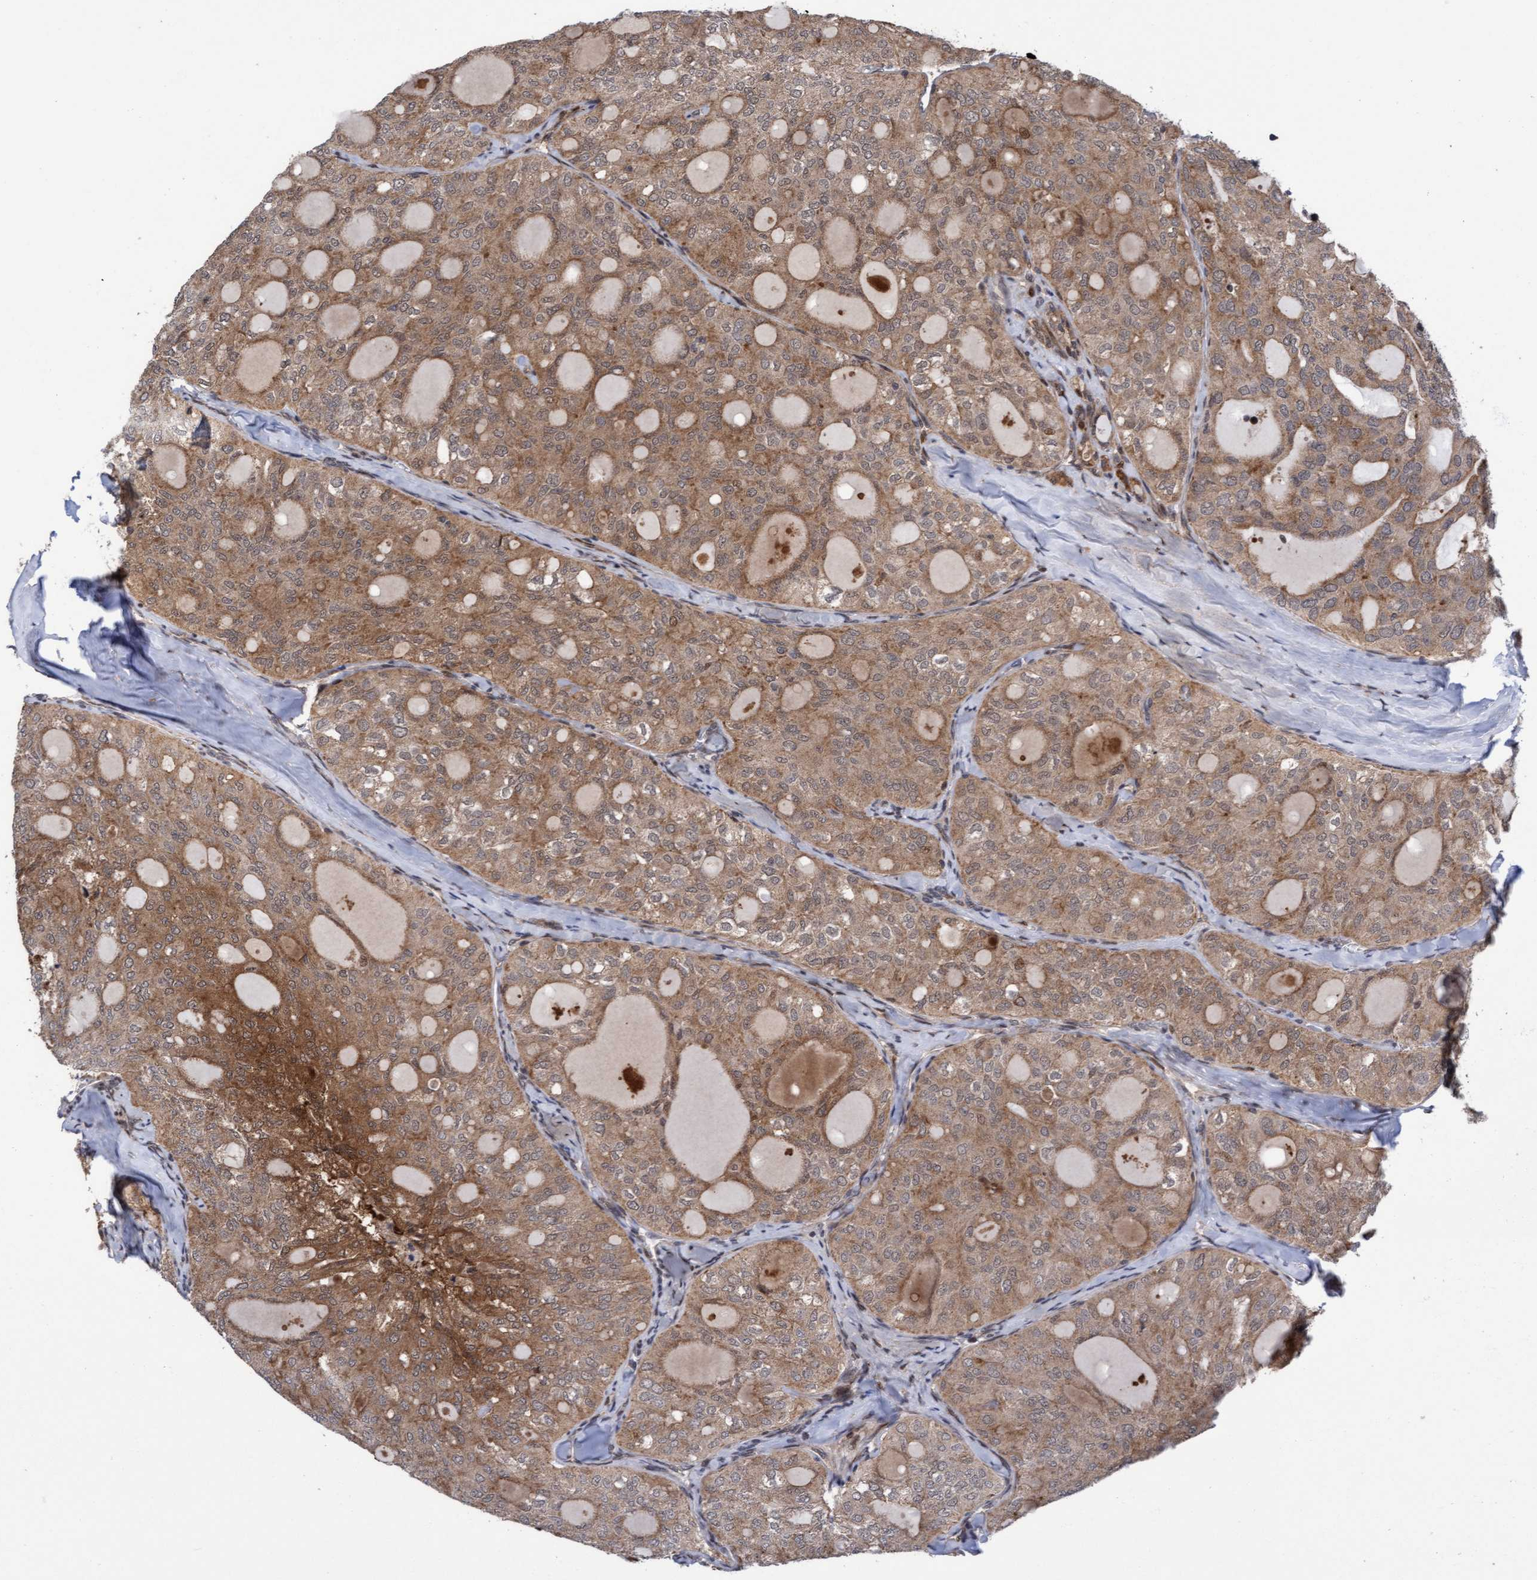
{"staining": {"intensity": "moderate", "quantity": ">75%", "location": "cytoplasmic/membranous"}, "tissue": "thyroid cancer", "cell_type": "Tumor cells", "image_type": "cancer", "snomed": [{"axis": "morphology", "description": "Follicular adenoma carcinoma, NOS"}, {"axis": "topography", "description": "Thyroid gland"}], "caption": "The image demonstrates staining of thyroid cancer (follicular adenoma carcinoma), revealing moderate cytoplasmic/membranous protein expression (brown color) within tumor cells.", "gene": "ITFG1", "patient": {"sex": "male", "age": 75}}